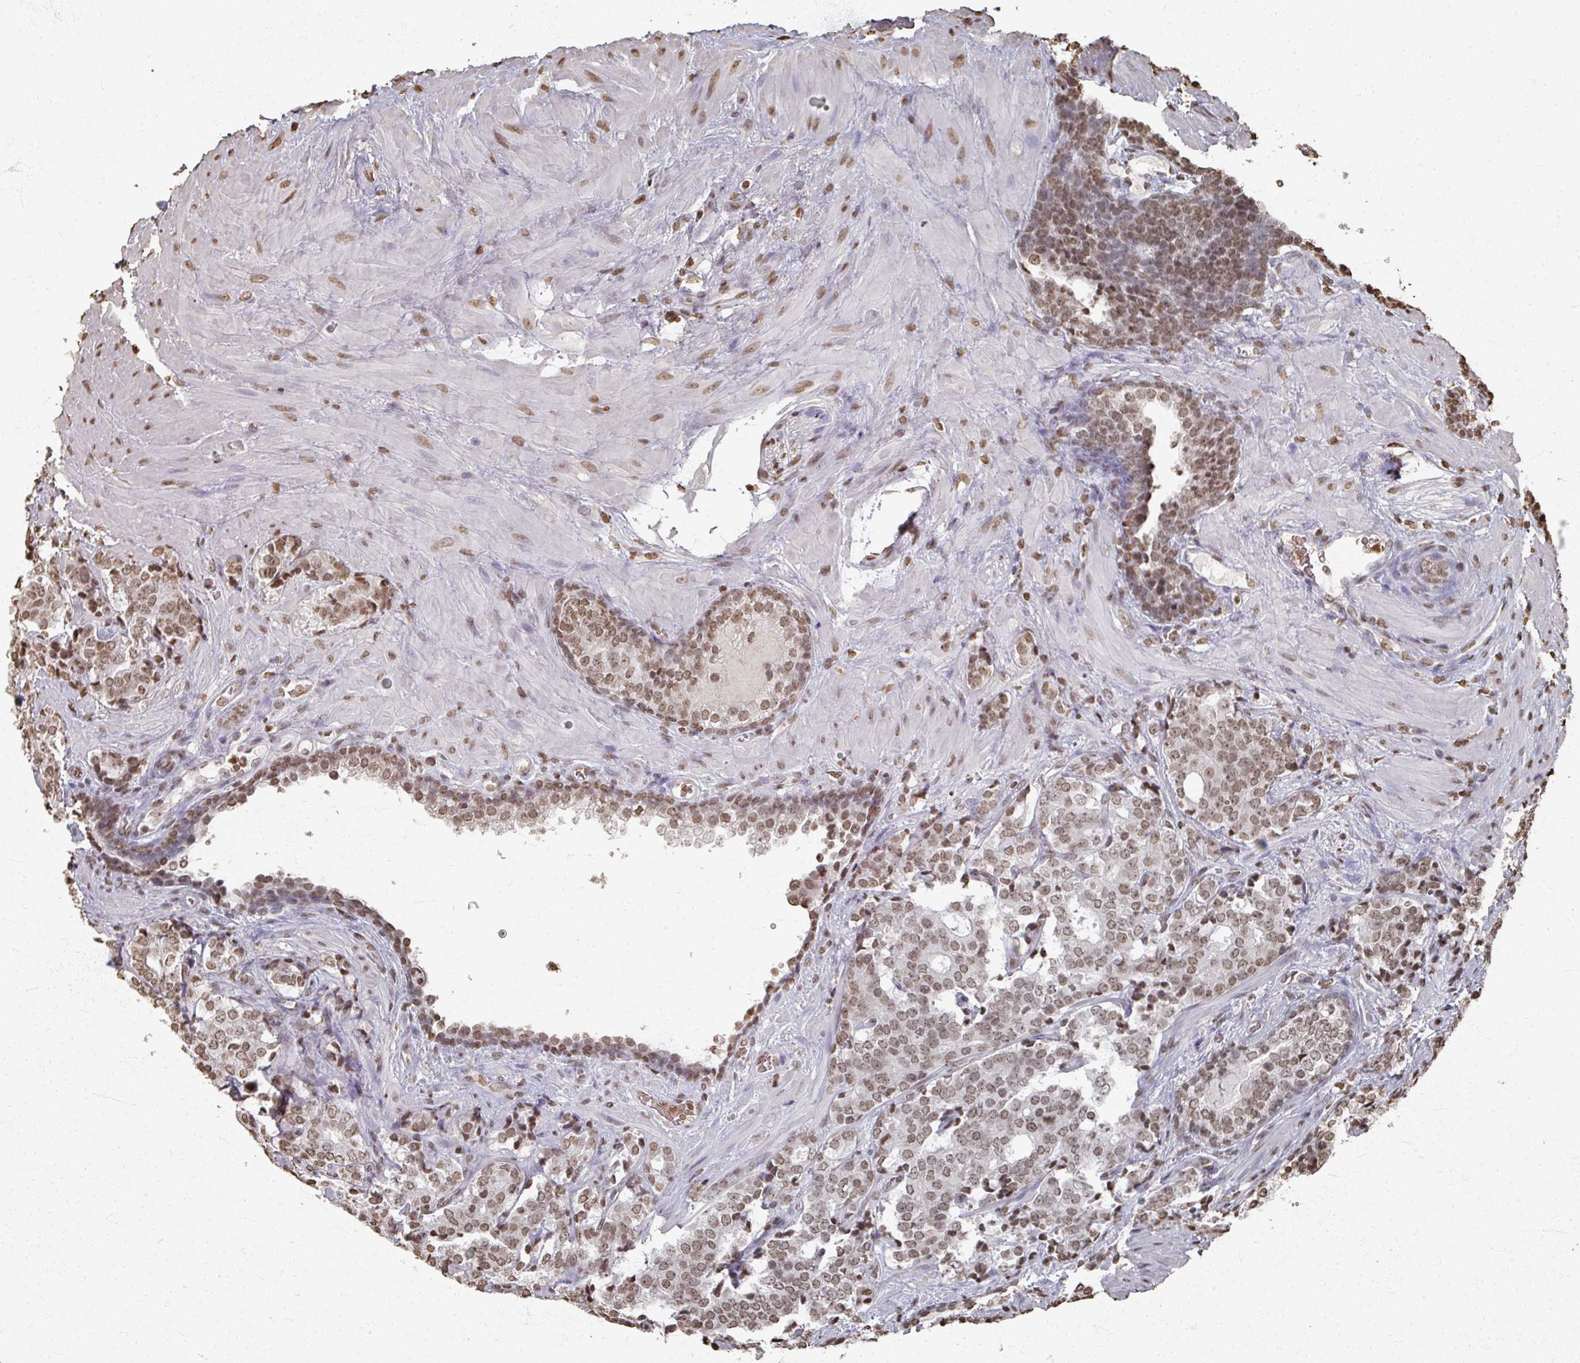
{"staining": {"intensity": "moderate", "quantity": ">75%", "location": "nuclear"}, "tissue": "prostate cancer", "cell_type": "Tumor cells", "image_type": "cancer", "snomed": [{"axis": "morphology", "description": "Adenocarcinoma, High grade"}, {"axis": "topography", "description": "Prostate"}], "caption": "Moderate nuclear expression for a protein is appreciated in approximately >75% of tumor cells of prostate cancer using immunohistochemistry (IHC).", "gene": "DCUN1D5", "patient": {"sex": "male", "age": 63}}